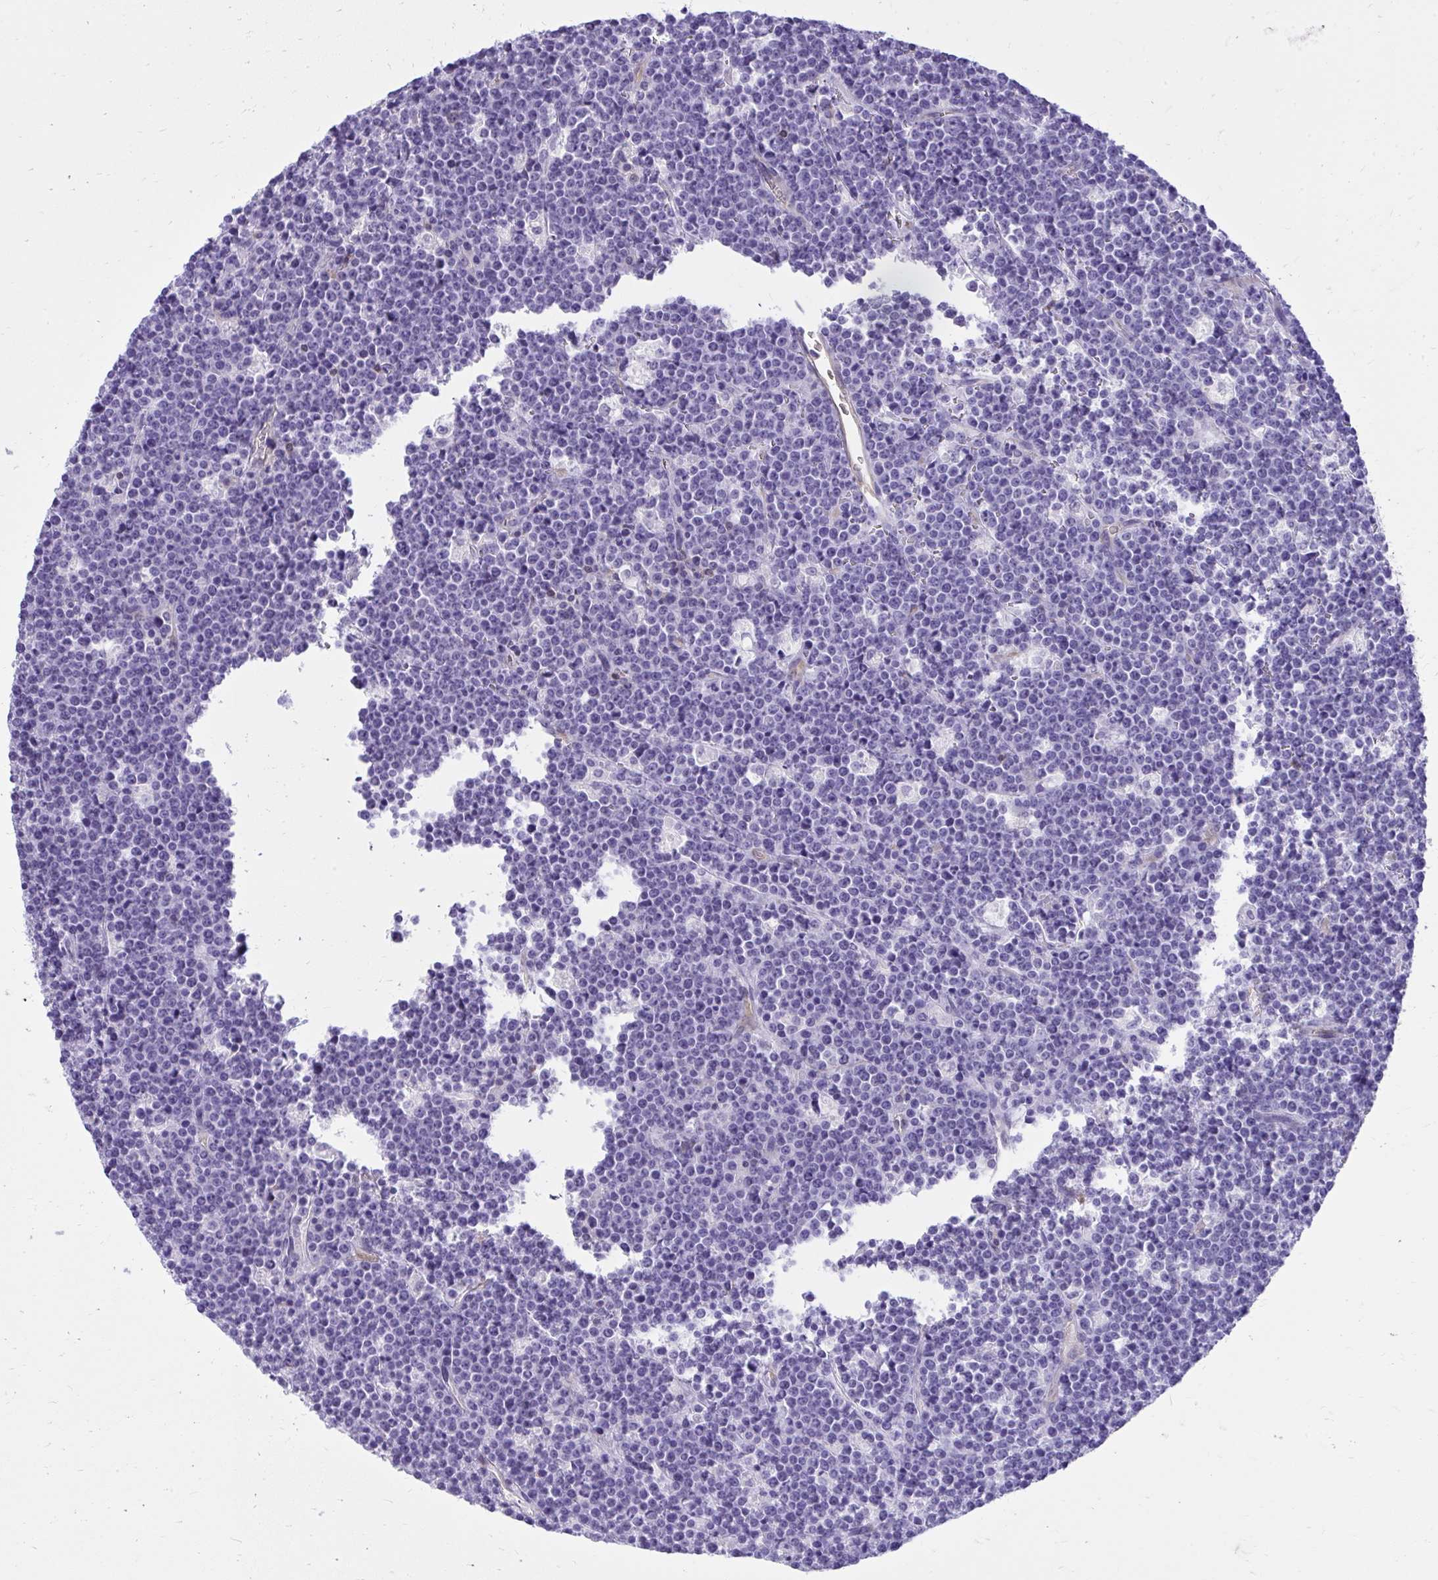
{"staining": {"intensity": "negative", "quantity": "none", "location": "none"}, "tissue": "lymphoma", "cell_type": "Tumor cells", "image_type": "cancer", "snomed": [{"axis": "morphology", "description": "Malignant lymphoma, non-Hodgkin's type, High grade"}, {"axis": "topography", "description": "Ovary"}], "caption": "Image shows no protein positivity in tumor cells of lymphoma tissue. (Brightfield microscopy of DAB (3,3'-diaminobenzidine) IHC at high magnification).", "gene": "GPRIN3", "patient": {"sex": "female", "age": 56}}